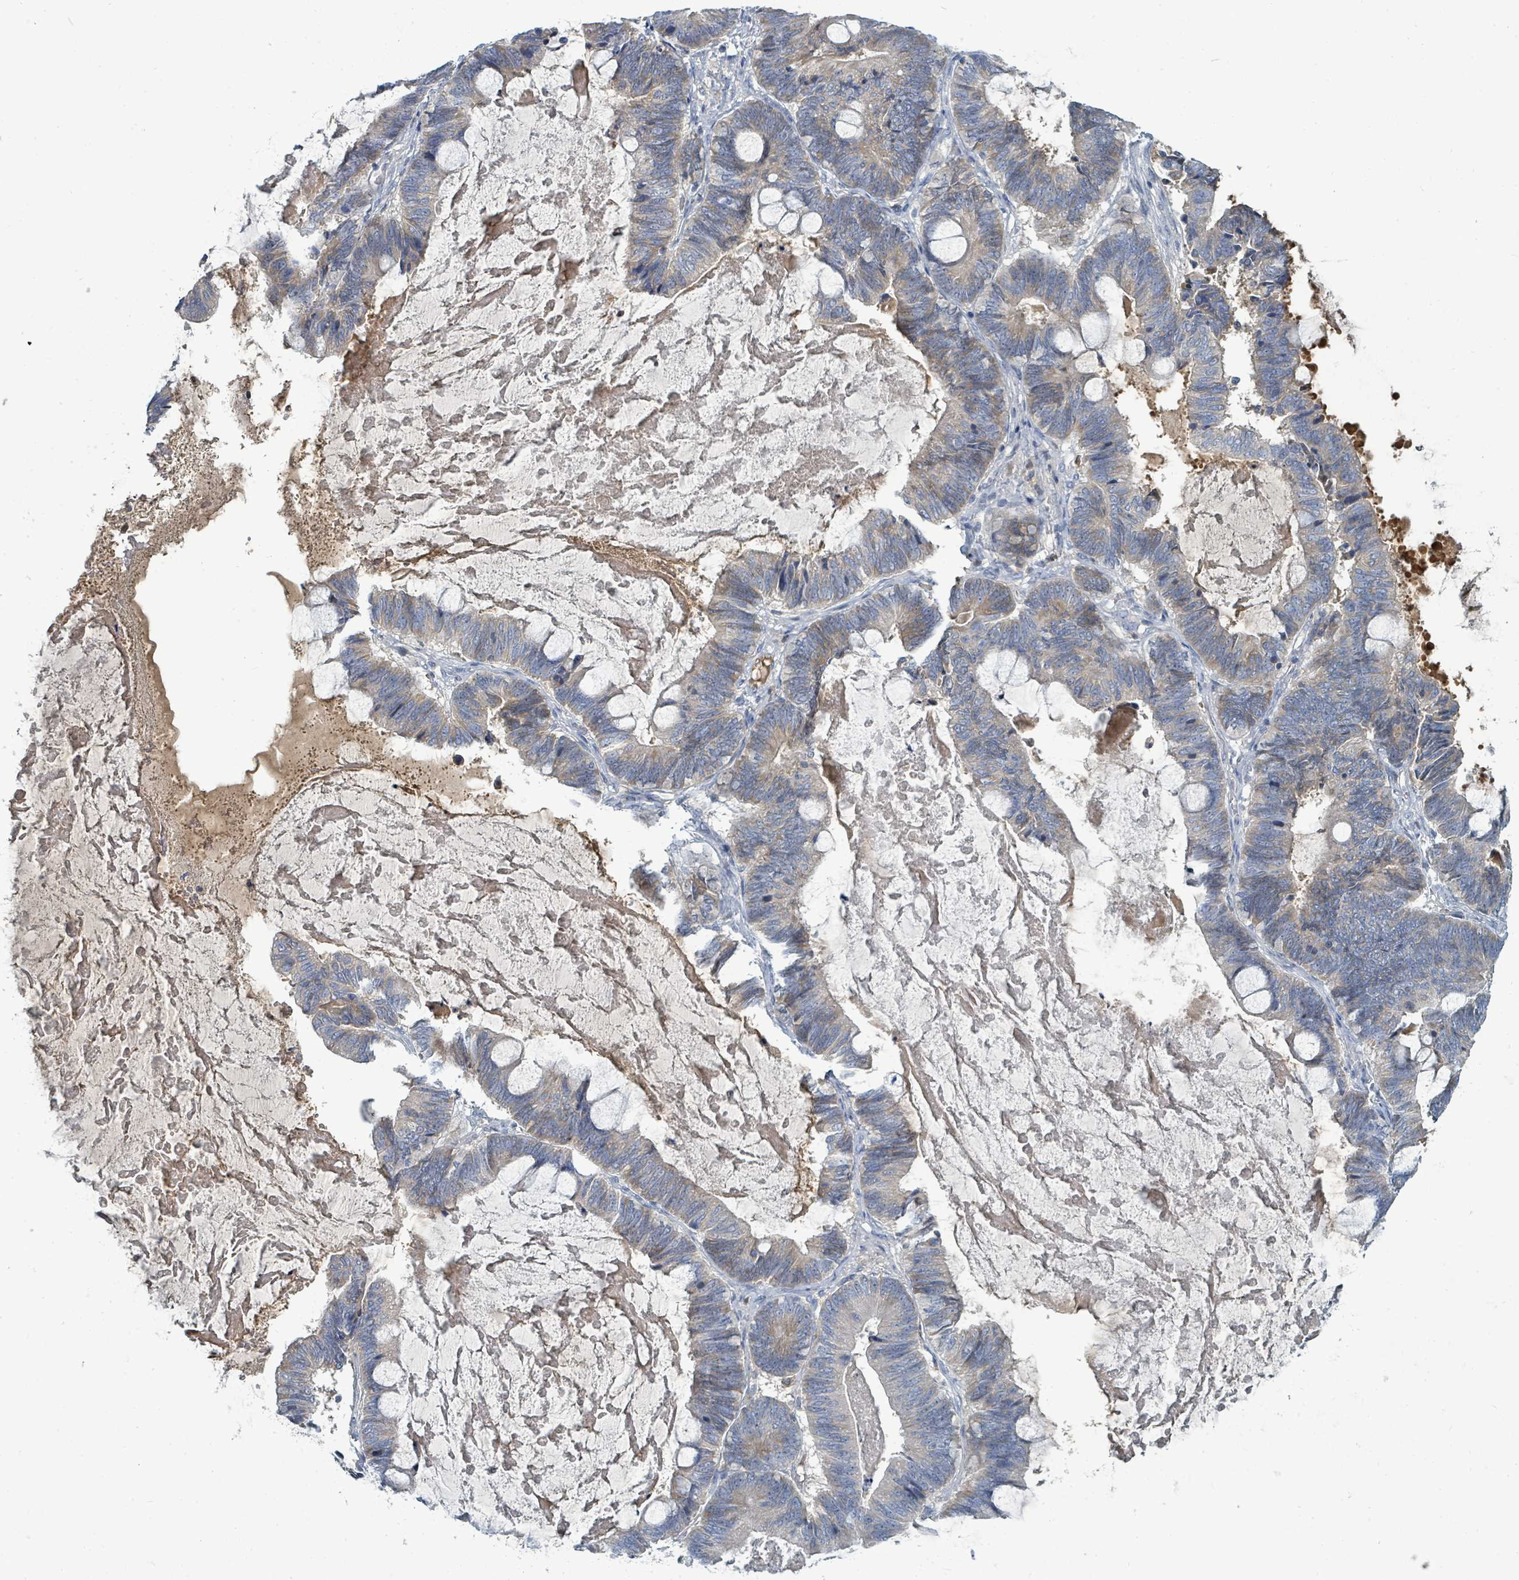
{"staining": {"intensity": "negative", "quantity": "none", "location": "none"}, "tissue": "ovarian cancer", "cell_type": "Tumor cells", "image_type": "cancer", "snomed": [{"axis": "morphology", "description": "Cystadenocarcinoma, mucinous, NOS"}, {"axis": "topography", "description": "Ovary"}], "caption": "Tumor cells are negative for brown protein staining in ovarian cancer (mucinous cystadenocarcinoma).", "gene": "SLC25A23", "patient": {"sex": "female", "age": 61}}